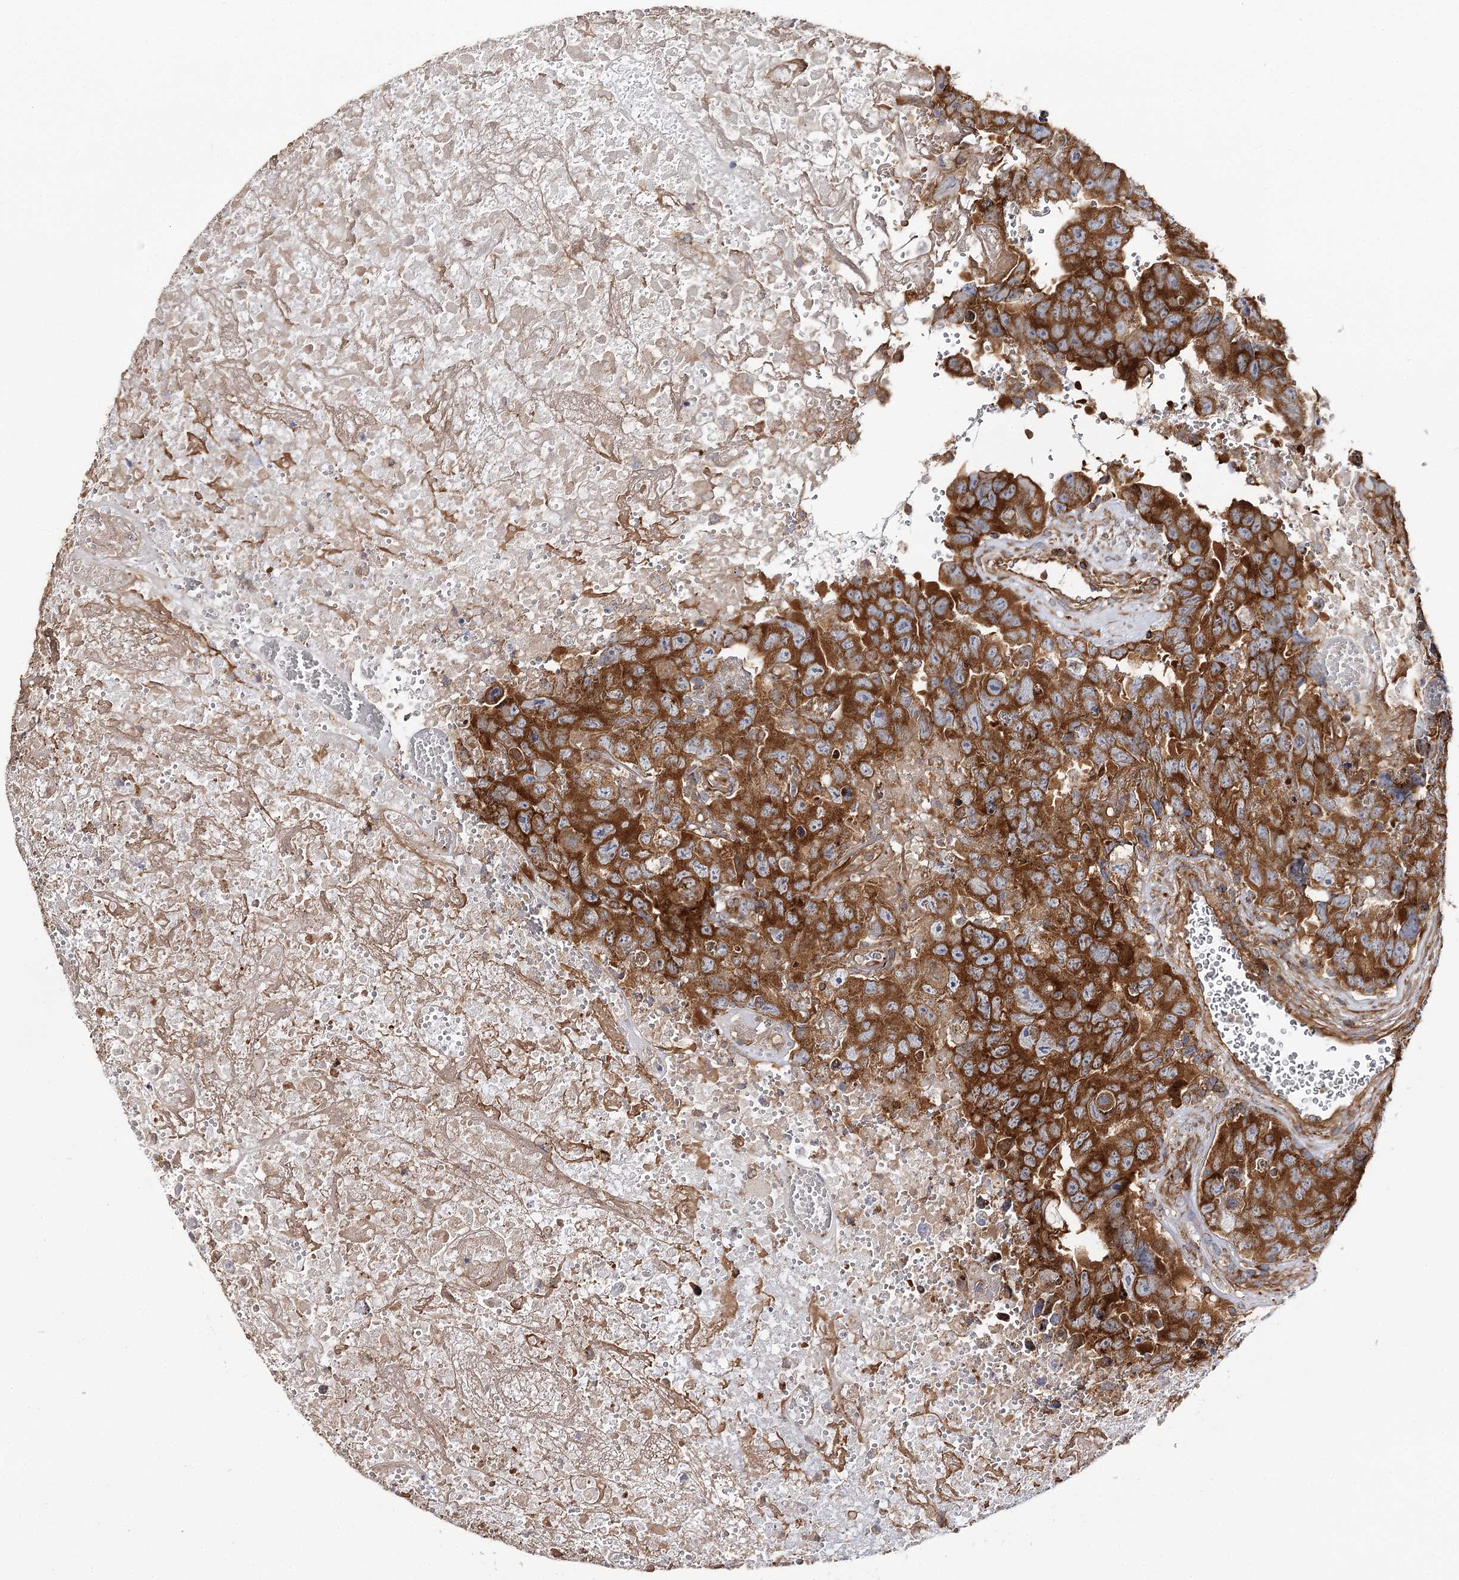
{"staining": {"intensity": "strong", "quantity": ">75%", "location": "cytoplasmic/membranous"}, "tissue": "testis cancer", "cell_type": "Tumor cells", "image_type": "cancer", "snomed": [{"axis": "morphology", "description": "Carcinoma, Embryonal, NOS"}, {"axis": "topography", "description": "Testis"}], "caption": "DAB (3,3'-diaminobenzidine) immunohistochemical staining of testis embryonal carcinoma reveals strong cytoplasmic/membranous protein staining in approximately >75% of tumor cells.", "gene": "SEC24B", "patient": {"sex": "male", "age": 45}}